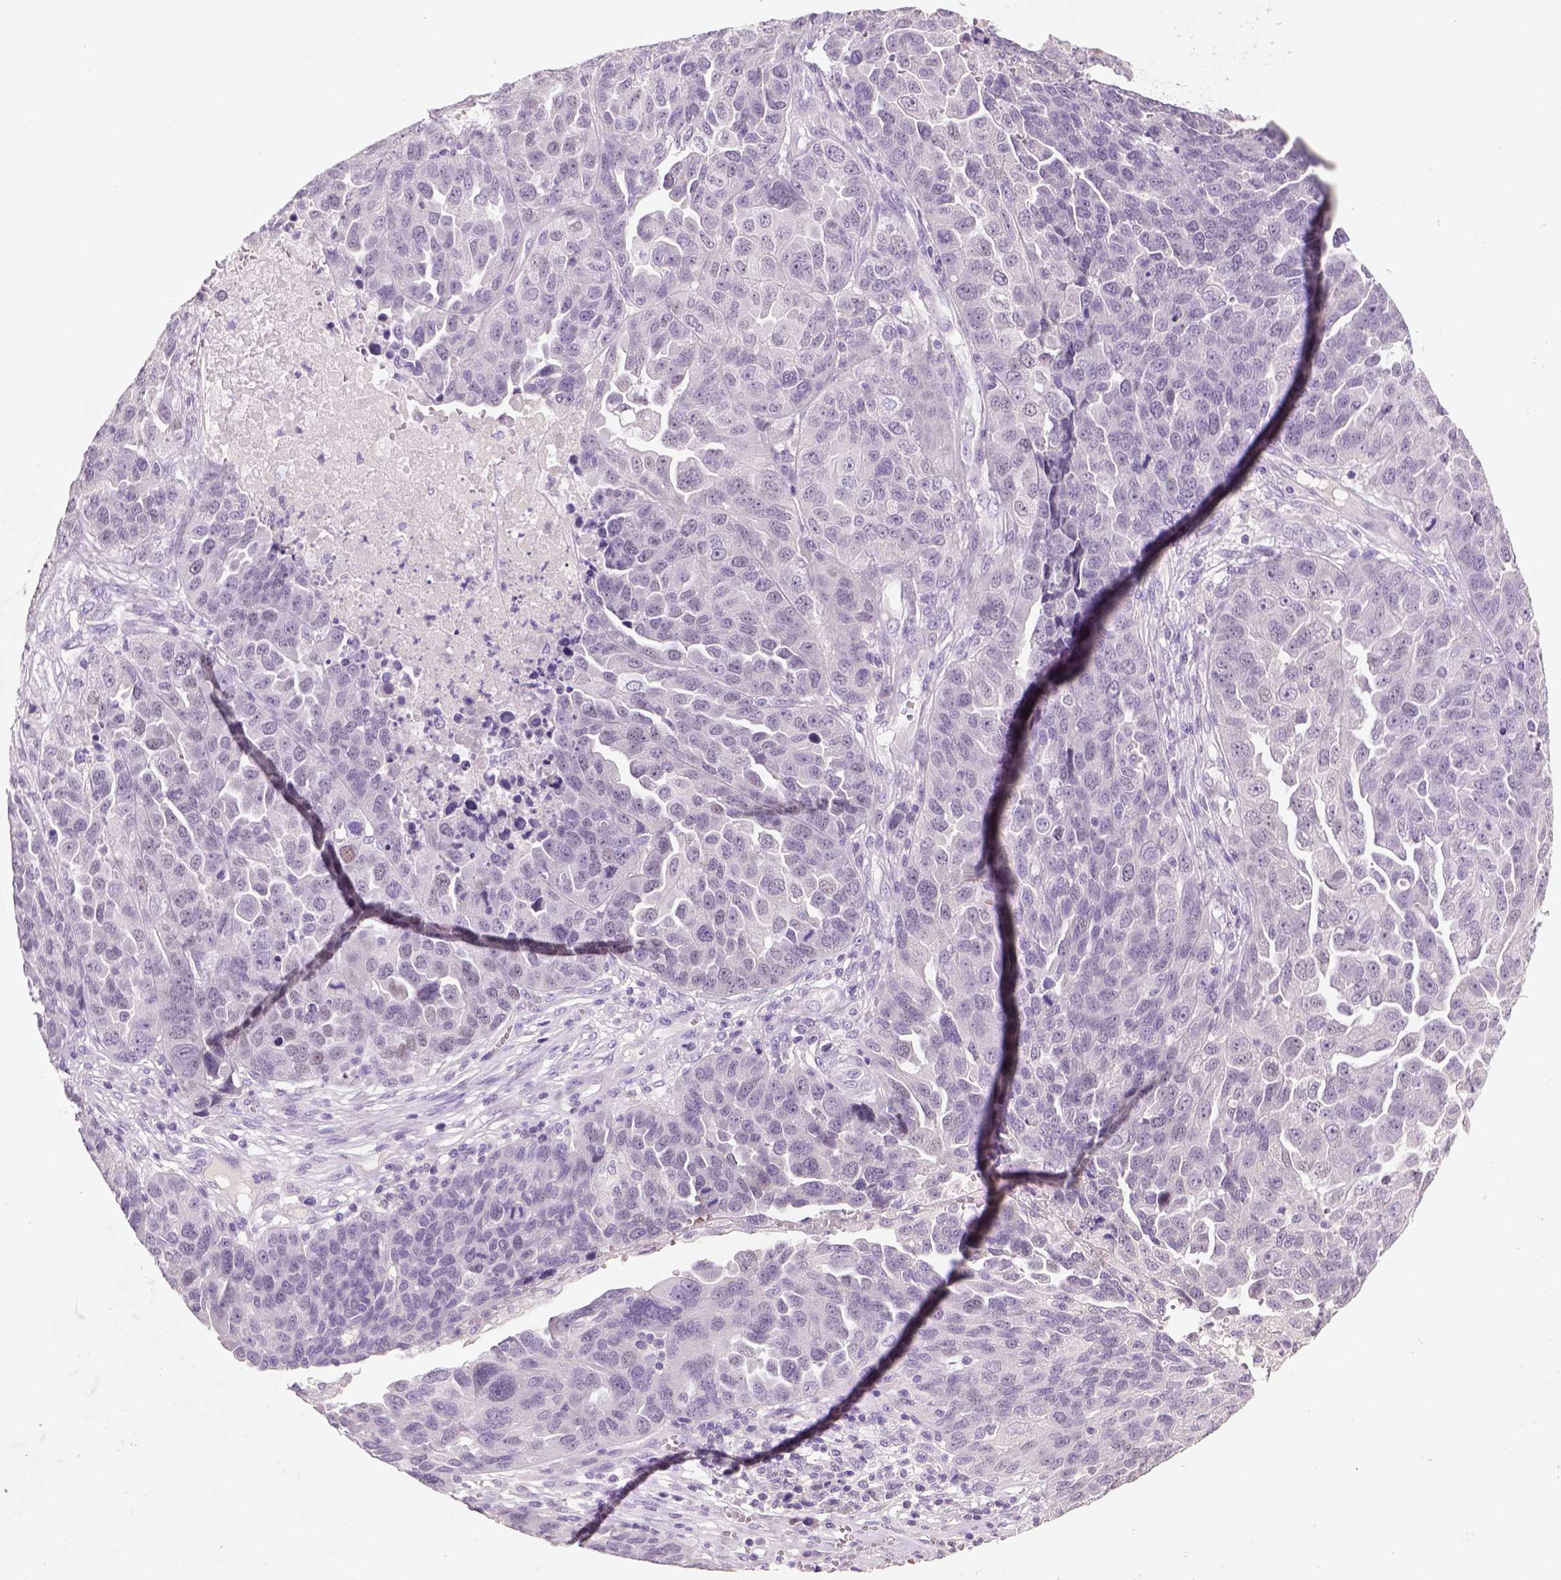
{"staining": {"intensity": "negative", "quantity": "none", "location": "none"}, "tissue": "ovarian cancer", "cell_type": "Tumor cells", "image_type": "cancer", "snomed": [{"axis": "morphology", "description": "Cystadenocarcinoma, serous, NOS"}, {"axis": "topography", "description": "Ovary"}], "caption": "High power microscopy histopathology image of an IHC photomicrograph of ovarian cancer, revealing no significant staining in tumor cells.", "gene": "ZMAT4", "patient": {"sex": "female", "age": 87}}